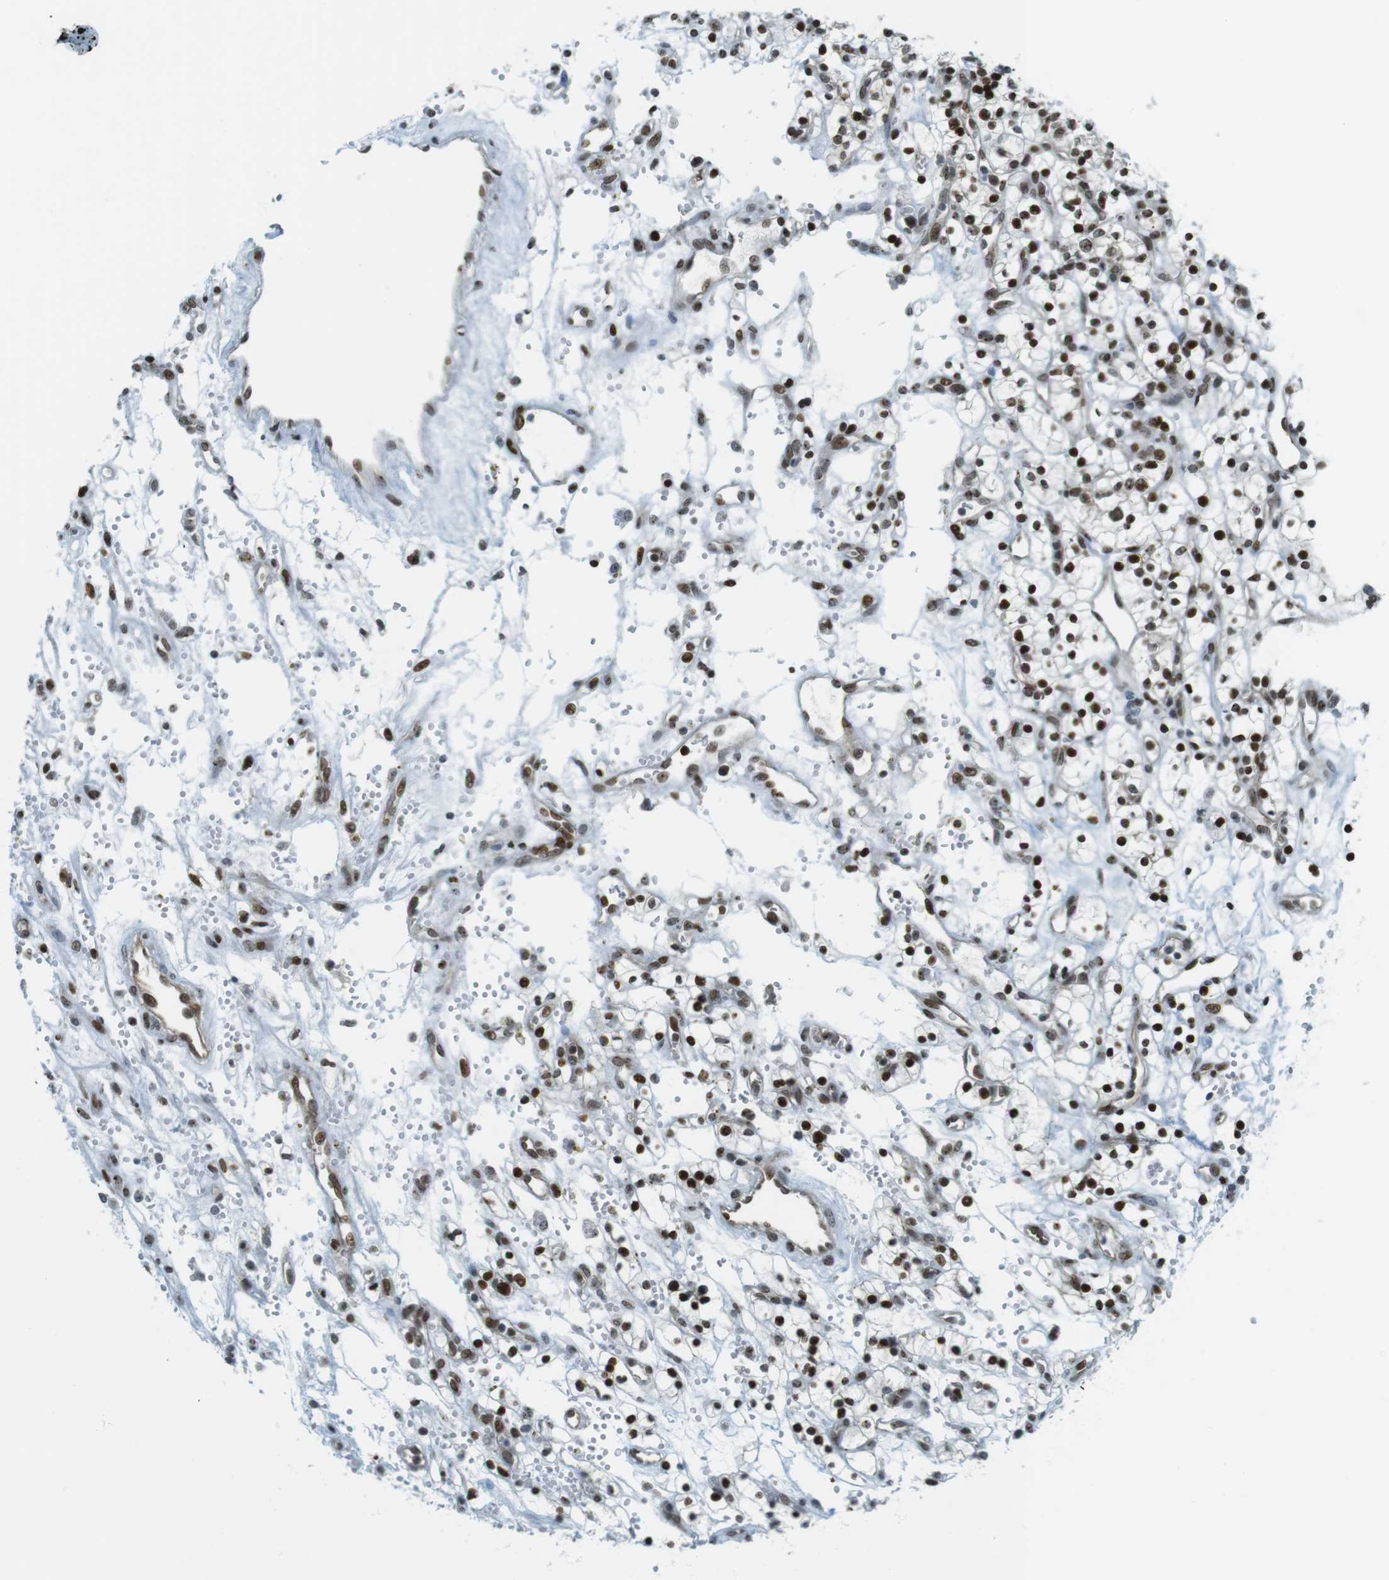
{"staining": {"intensity": "strong", "quantity": ">75%", "location": "nuclear"}, "tissue": "renal cancer", "cell_type": "Tumor cells", "image_type": "cancer", "snomed": [{"axis": "morphology", "description": "Adenocarcinoma, NOS"}, {"axis": "topography", "description": "Kidney"}], "caption": "Immunohistochemical staining of renal cancer reveals high levels of strong nuclear expression in about >75% of tumor cells.", "gene": "UBB", "patient": {"sex": "female", "age": 57}}